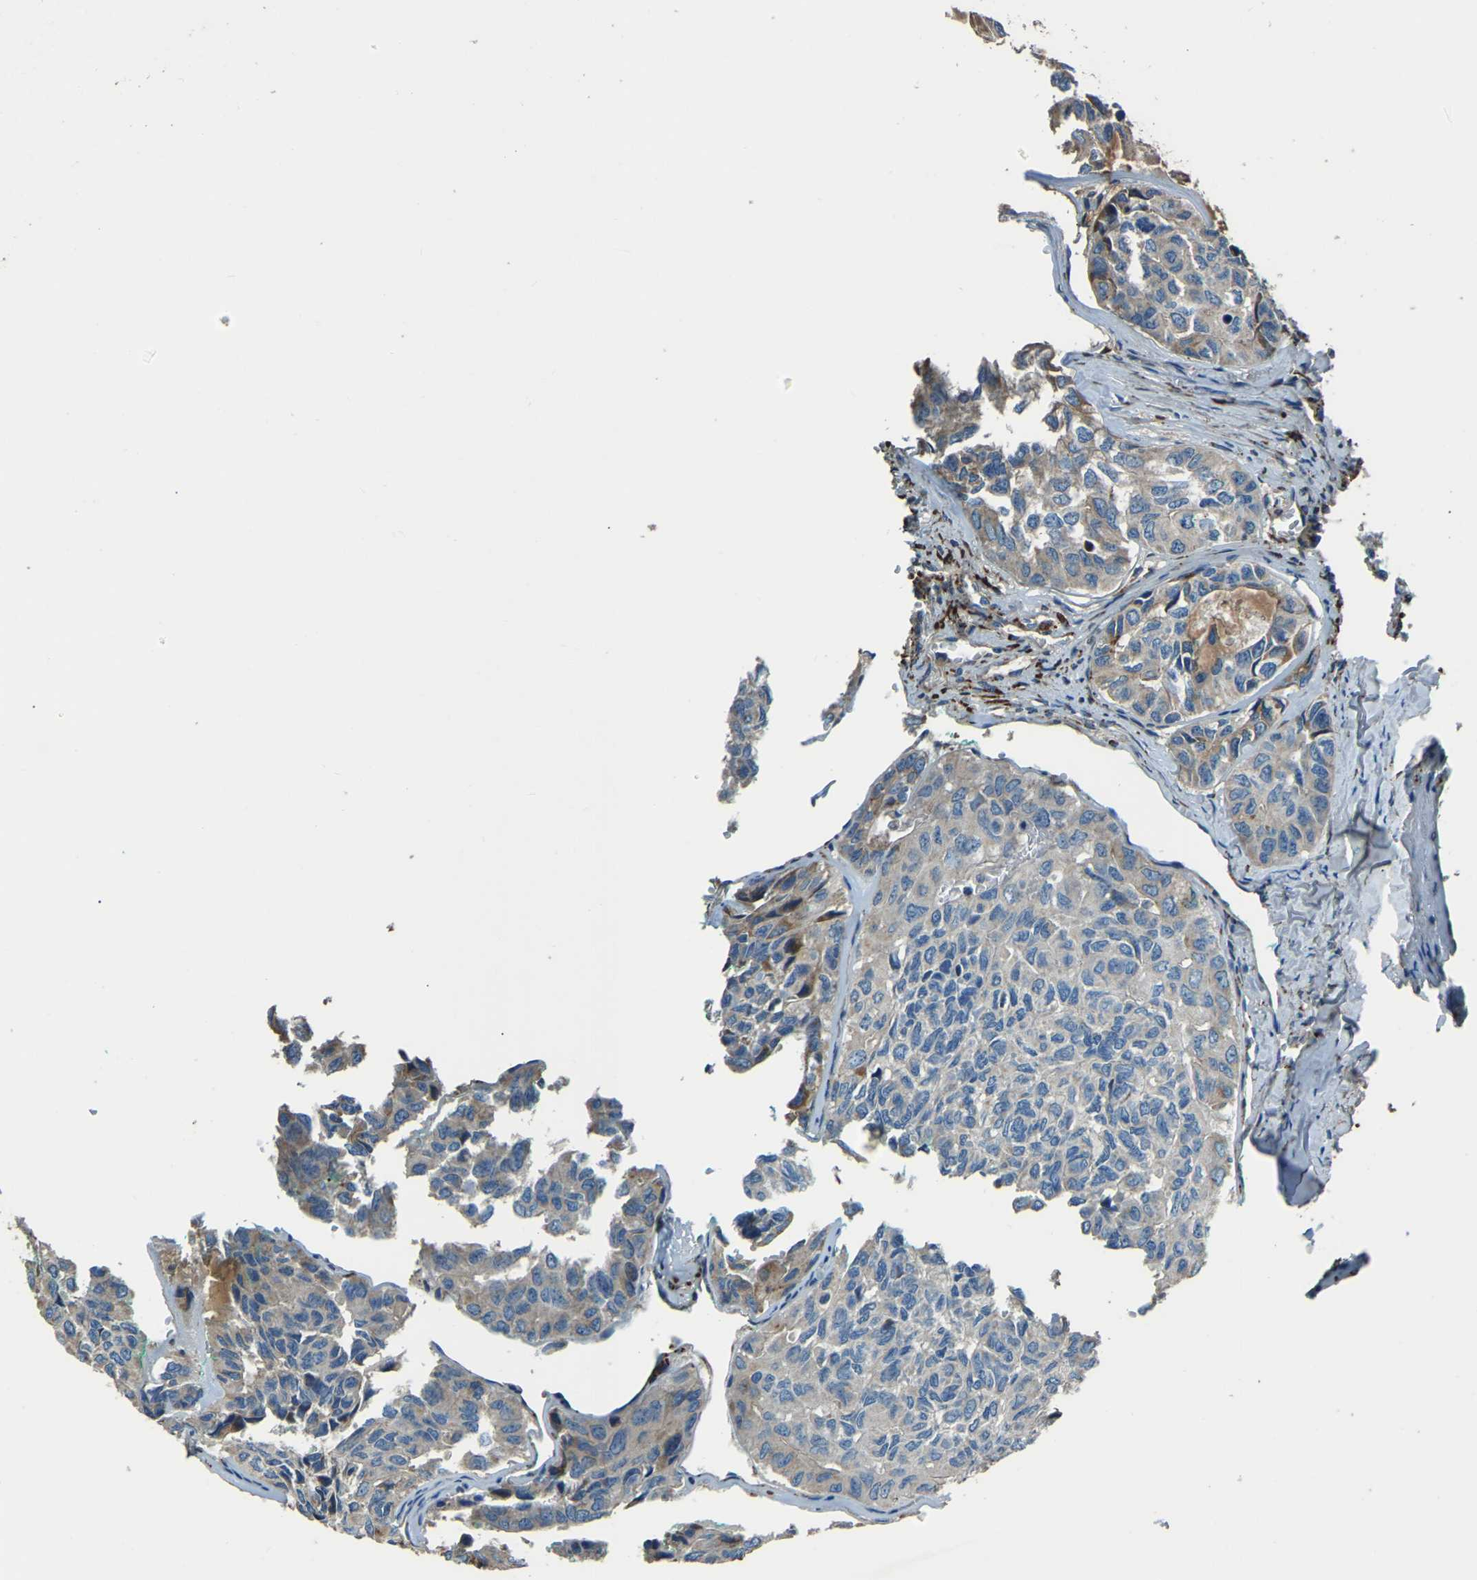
{"staining": {"intensity": "weak", "quantity": "<25%", "location": "cytoplasmic/membranous"}, "tissue": "head and neck cancer", "cell_type": "Tumor cells", "image_type": "cancer", "snomed": [{"axis": "morphology", "description": "Adenocarcinoma, NOS"}, {"axis": "topography", "description": "Salivary gland, NOS"}, {"axis": "topography", "description": "Head-Neck"}], "caption": "IHC of head and neck adenocarcinoma displays no expression in tumor cells.", "gene": "COL3A1", "patient": {"sex": "female", "age": 76}}